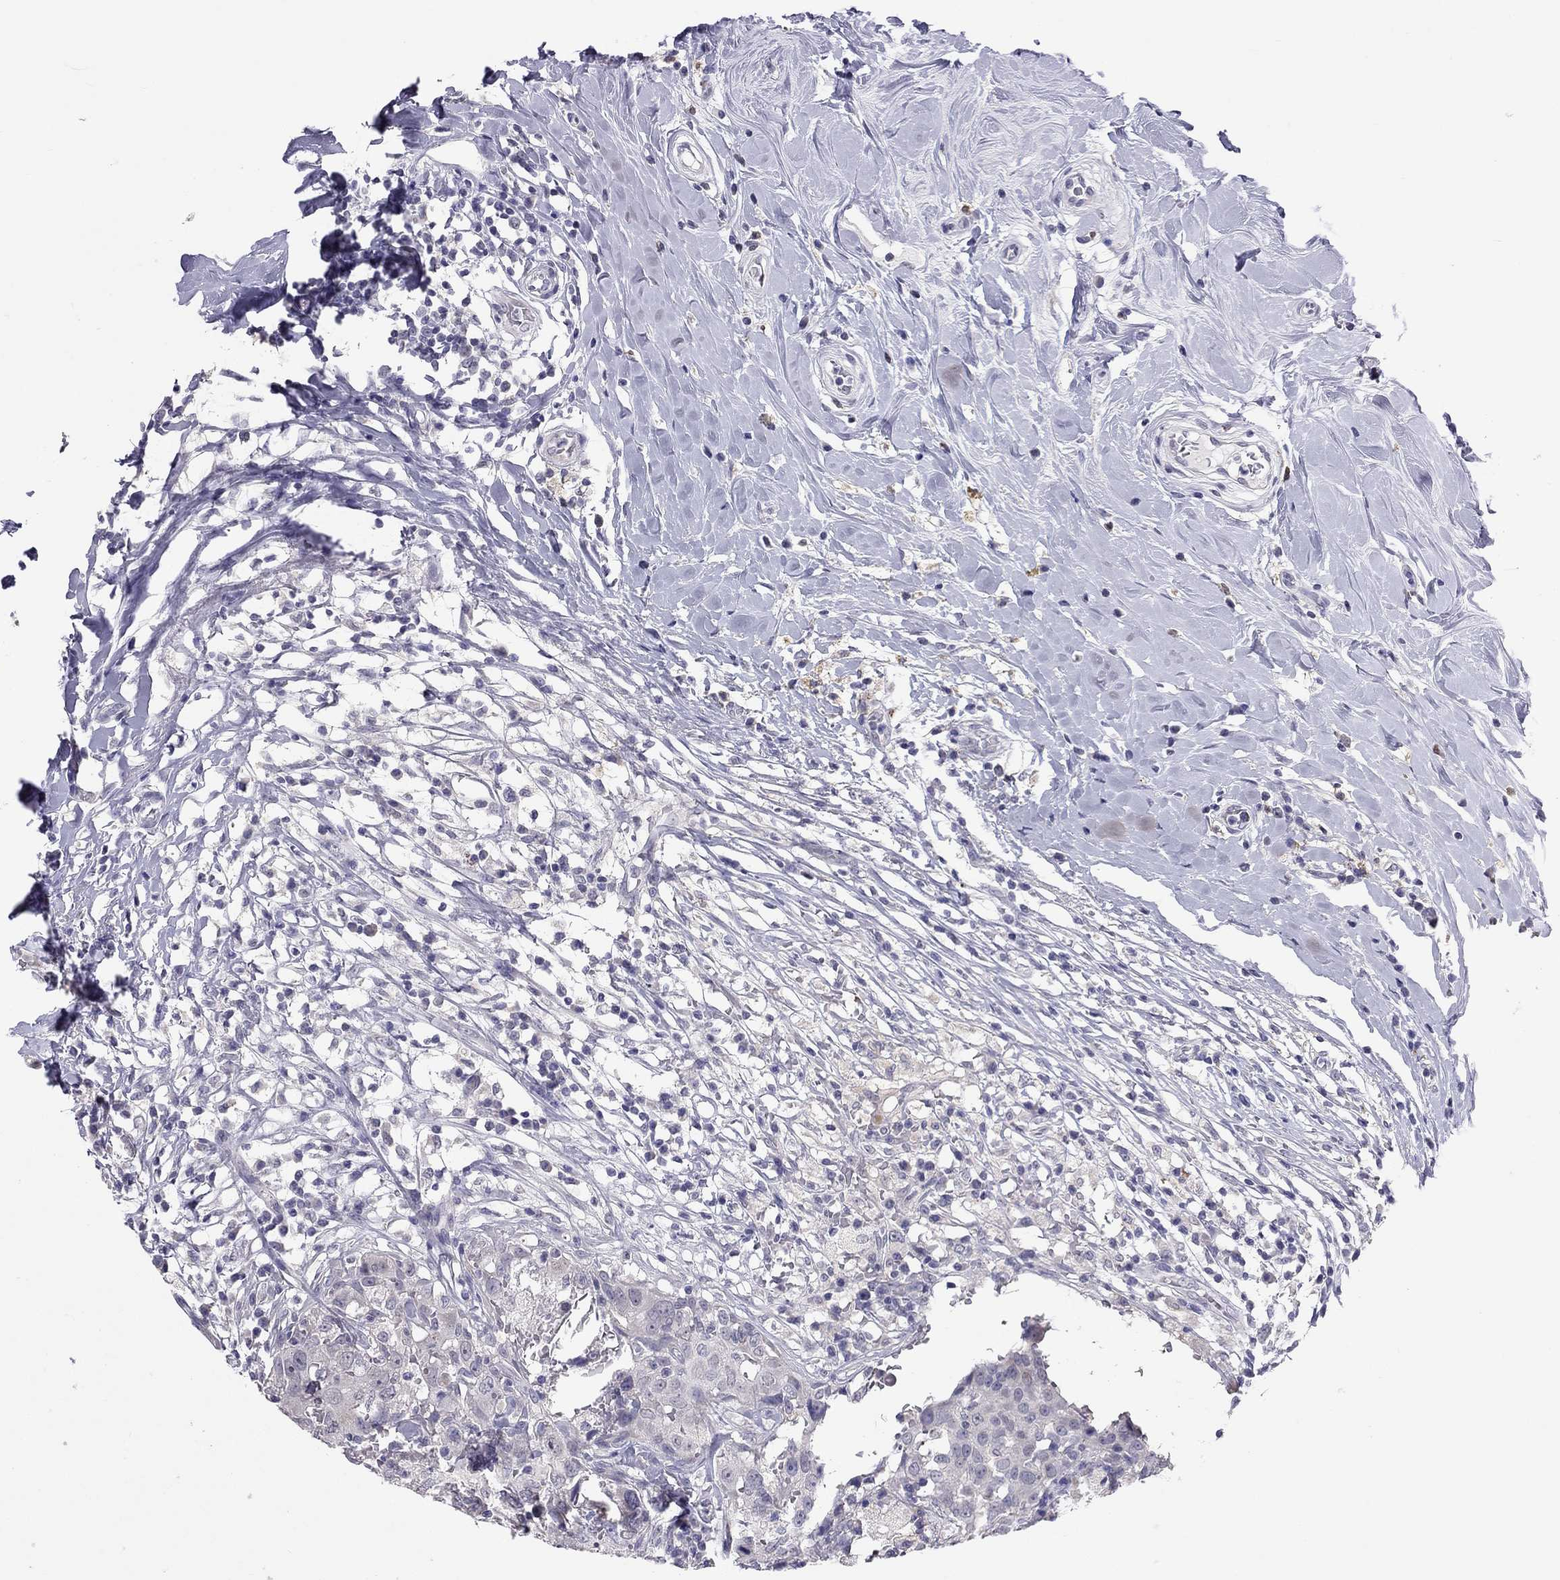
{"staining": {"intensity": "negative", "quantity": "none", "location": "none"}, "tissue": "breast cancer", "cell_type": "Tumor cells", "image_type": "cancer", "snomed": [{"axis": "morphology", "description": "Duct carcinoma"}, {"axis": "topography", "description": "Breast"}], "caption": "Immunohistochemistry (IHC) image of human breast intraductal carcinoma stained for a protein (brown), which exhibits no staining in tumor cells. (DAB (3,3'-diaminobenzidine) immunohistochemistry (IHC) with hematoxylin counter stain).", "gene": "PPP1R3A", "patient": {"sex": "female", "age": 27}}